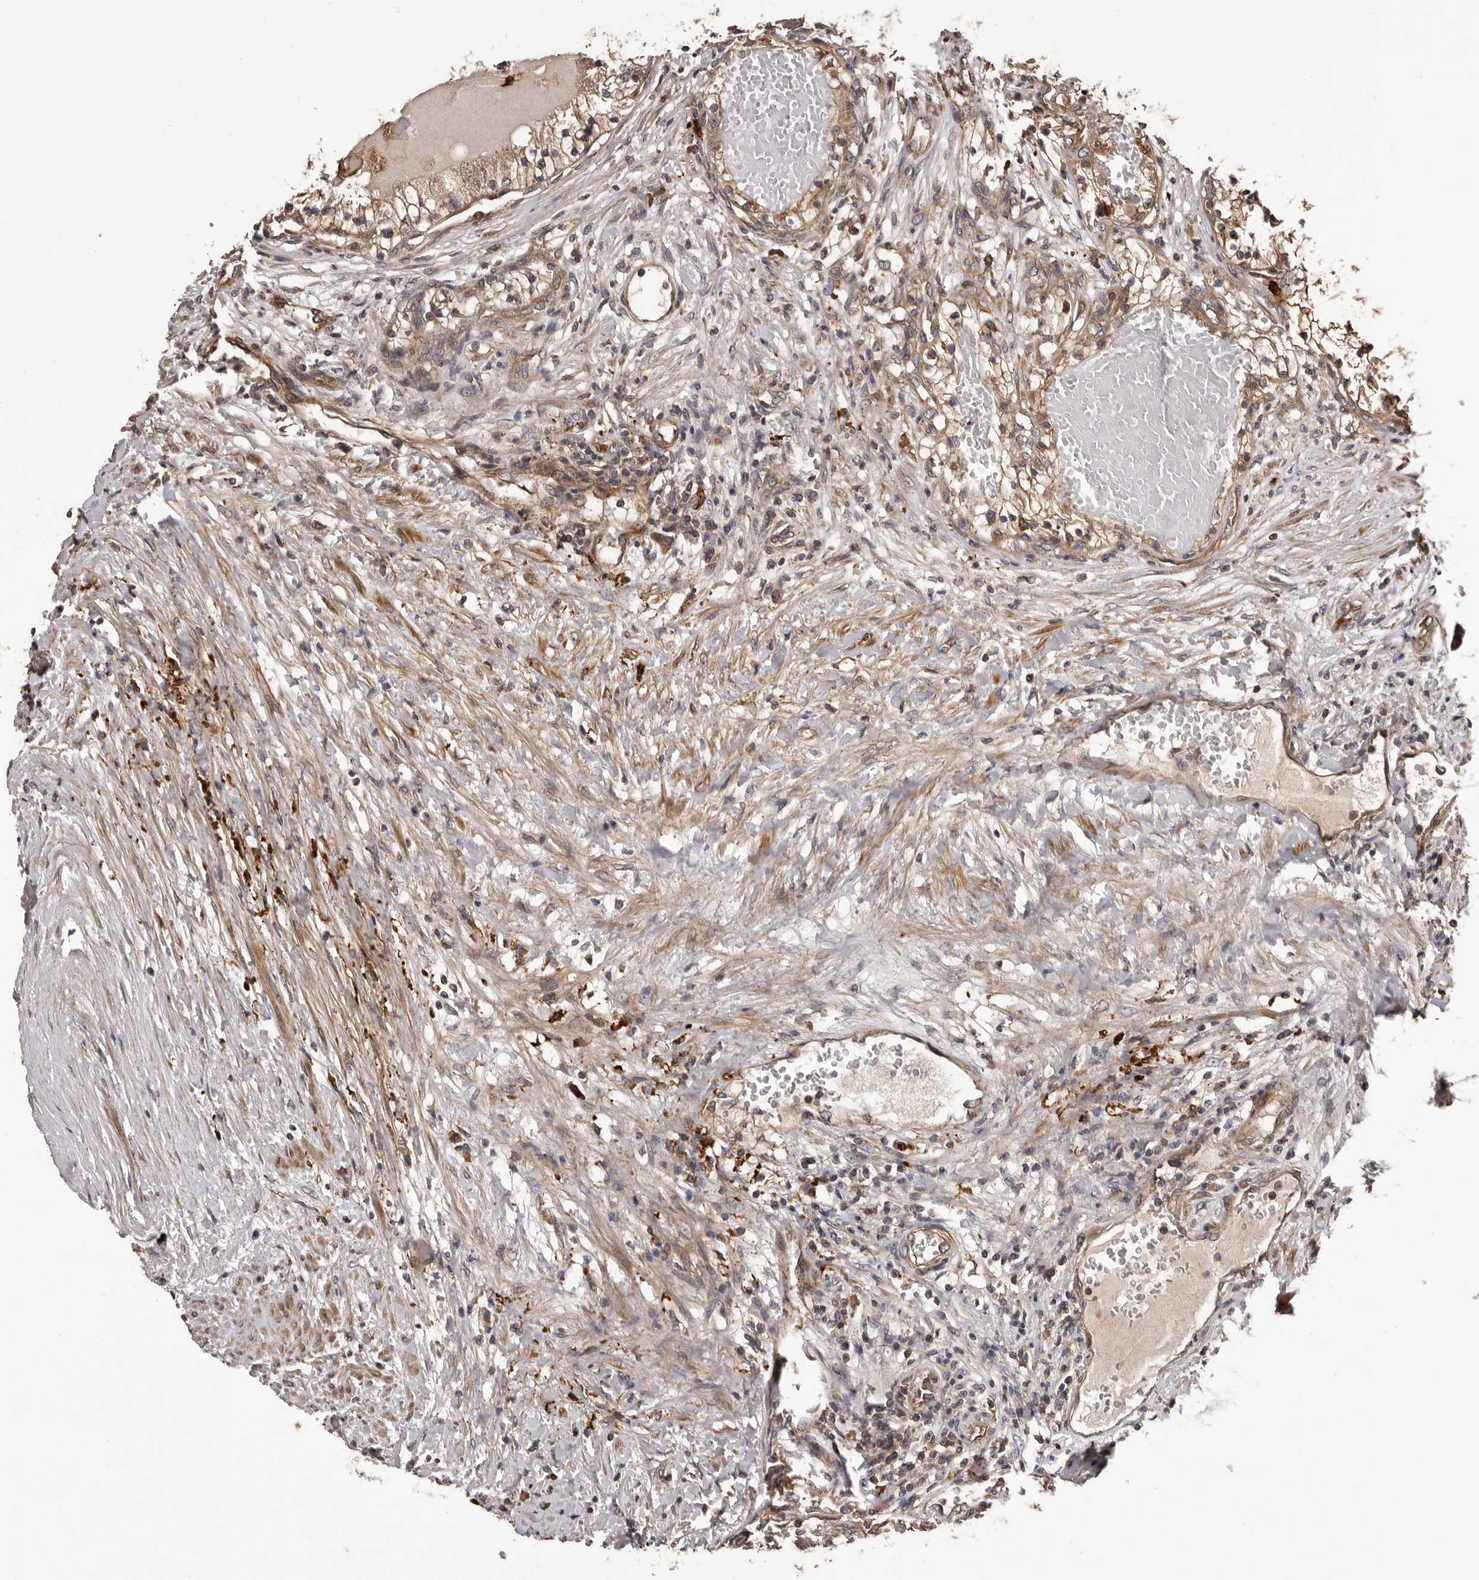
{"staining": {"intensity": "moderate", "quantity": ">75%", "location": "cytoplasmic/membranous"}, "tissue": "renal cancer", "cell_type": "Tumor cells", "image_type": "cancer", "snomed": [{"axis": "morphology", "description": "Normal tissue, NOS"}, {"axis": "morphology", "description": "Adenocarcinoma, NOS"}, {"axis": "topography", "description": "Kidney"}], "caption": "Immunohistochemical staining of renal adenocarcinoma reveals medium levels of moderate cytoplasmic/membranous protein positivity in about >75% of tumor cells.", "gene": "ADAMTS2", "patient": {"sex": "male", "age": 68}}